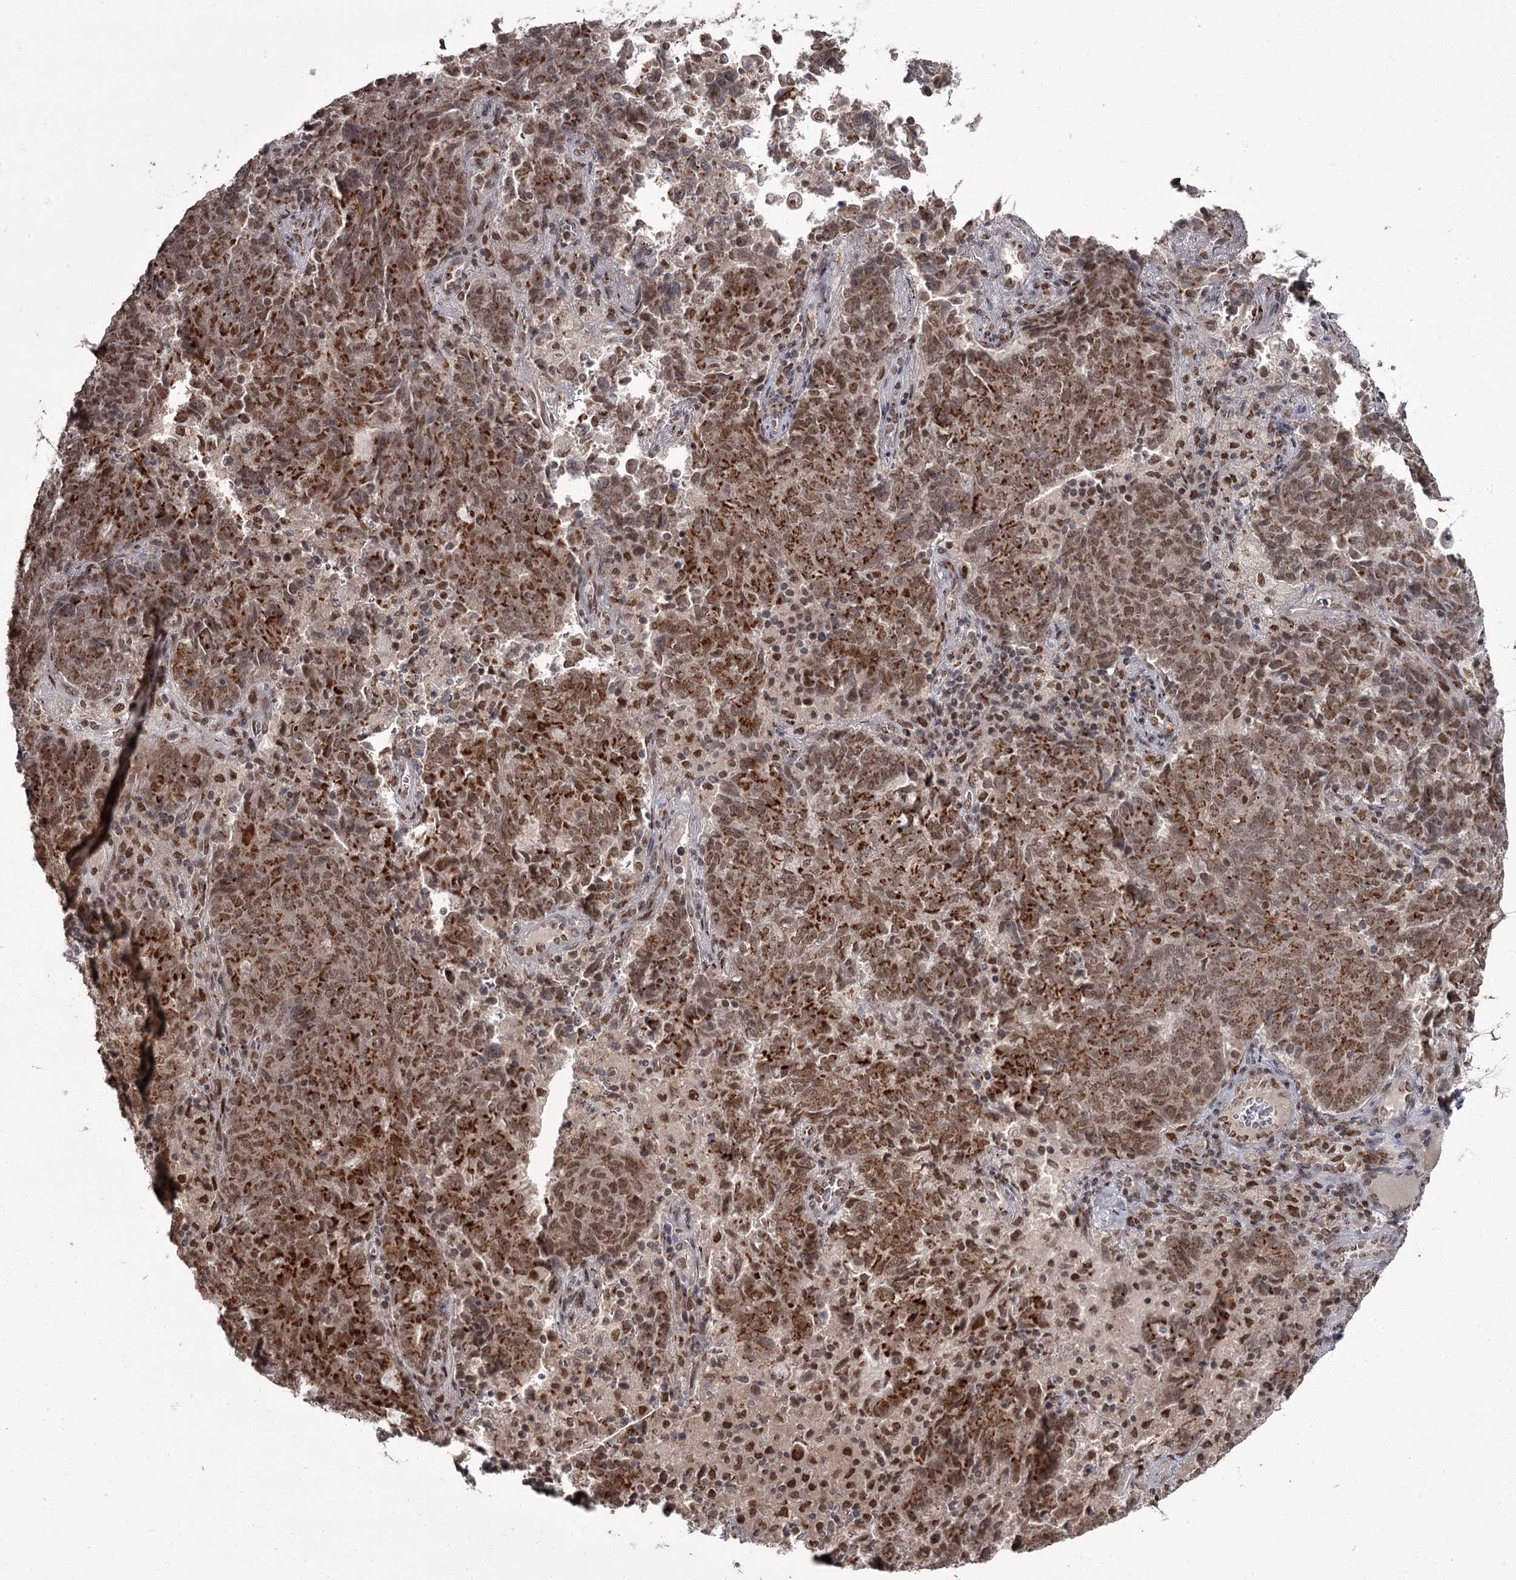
{"staining": {"intensity": "moderate", "quantity": ">75%", "location": "cytoplasmic/membranous,nuclear"}, "tissue": "endometrial cancer", "cell_type": "Tumor cells", "image_type": "cancer", "snomed": [{"axis": "morphology", "description": "Adenocarcinoma, NOS"}, {"axis": "topography", "description": "Endometrium"}], "caption": "Protein staining of endometrial cancer tissue shows moderate cytoplasmic/membranous and nuclear staining in approximately >75% of tumor cells.", "gene": "CEP83", "patient": {"sex": "female", "age": 80}}